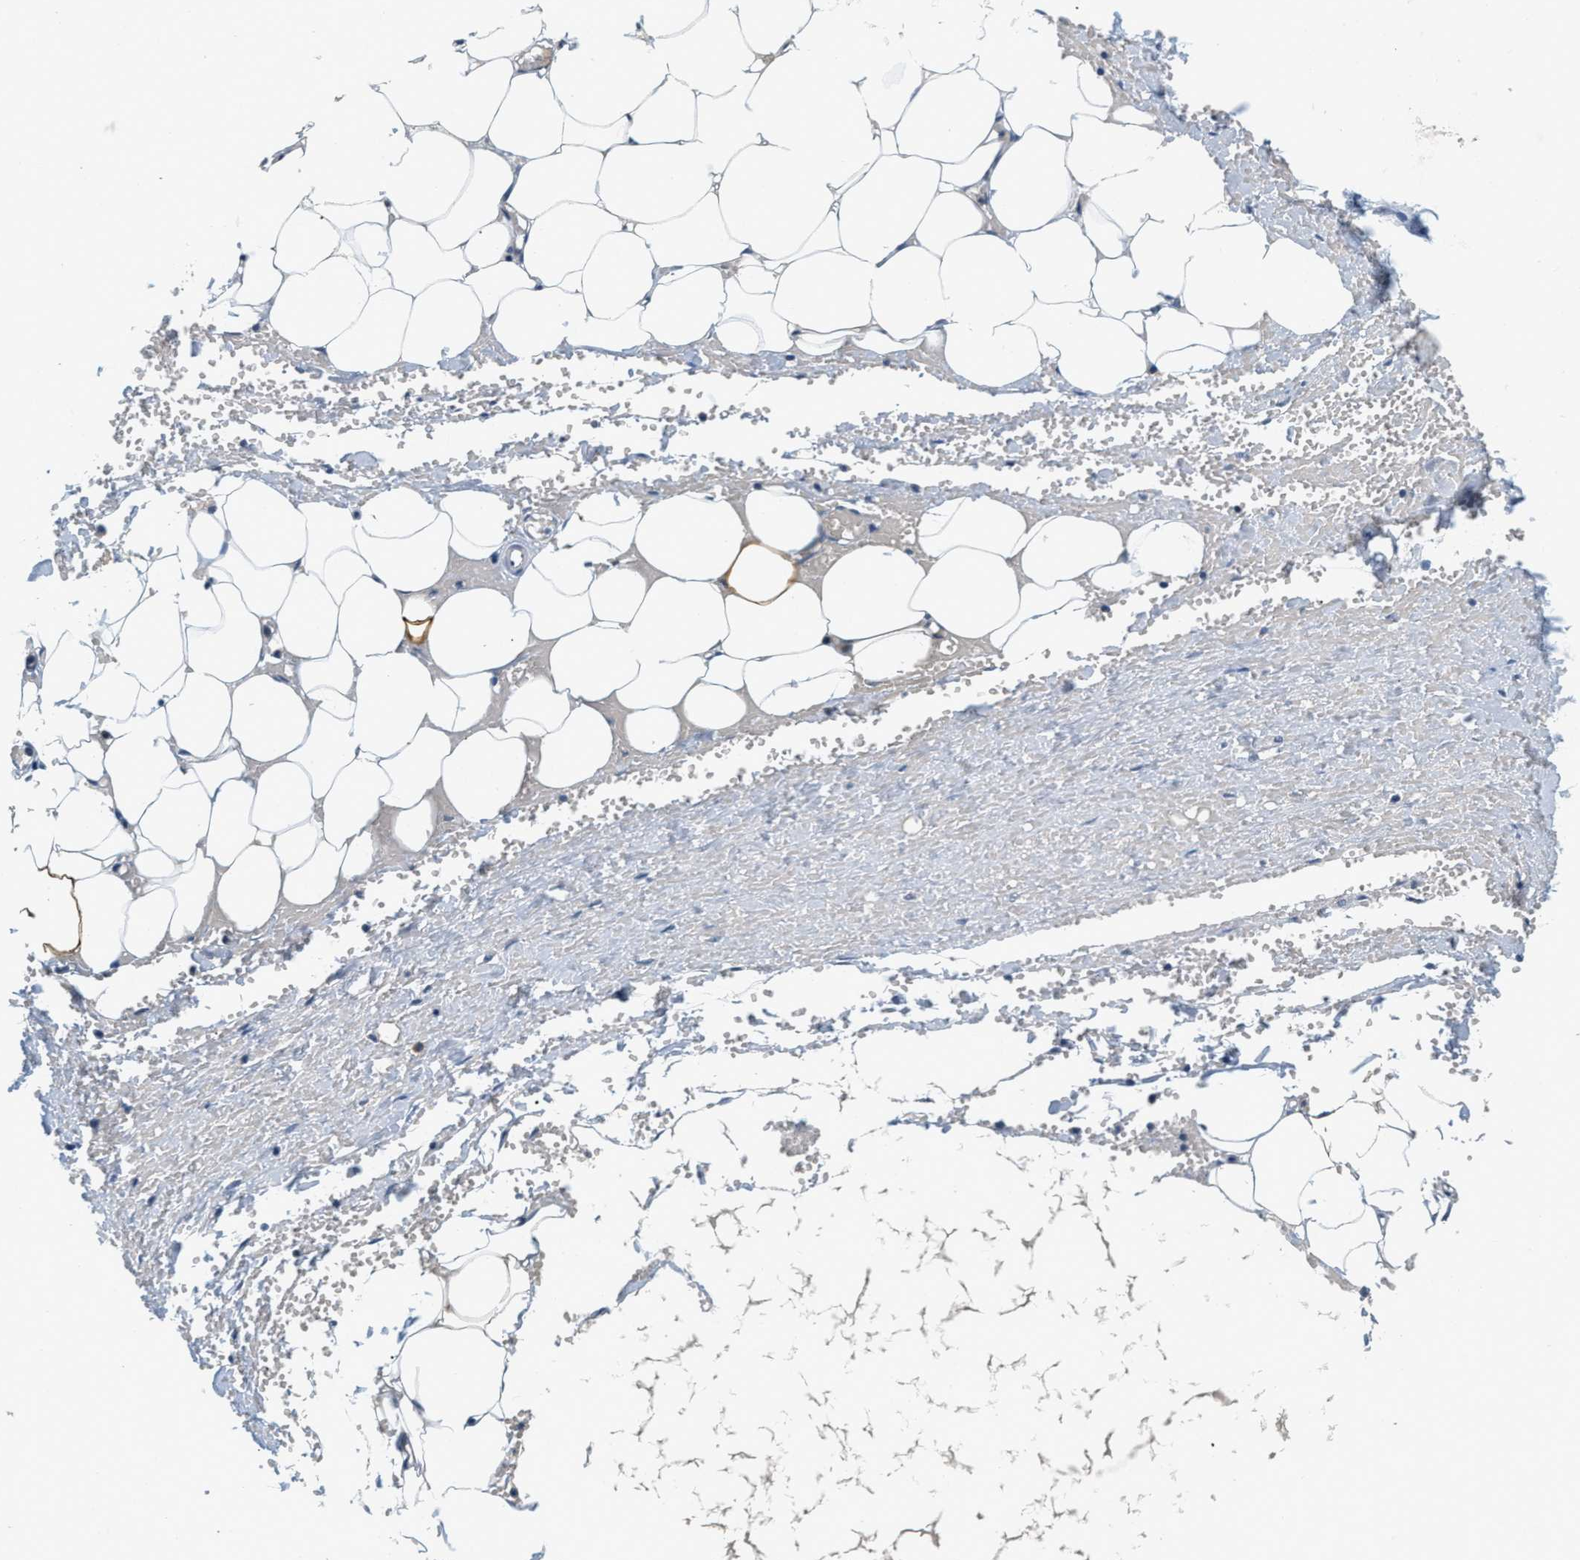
{"staining": {"intensity": "negative", "quantity": "none", "location": "none"}, "tissue": "adipose tissue", "cell_type": "Adipocytes", "image_type": "normal", "snomed": [{"axis": "morphology", "description": "Normal tissue, NOS"}, {"axis": "topography", "description": "Soft tissue"}, {"axis": "topography", "description": "Vascular tissue"}], "caption": "IHC photomicrograph of benign adipose tissue: adipose tissue stained with DAB (3,3'-diaminobenzidine) exhibits no significant protein staining in adipocytes. The staining is performed using DAB brown chromogen with nuclei counter-stained in using hematoxylin.", "gene": "YAE1", "patient": {"sex": "female", "age": 35}}